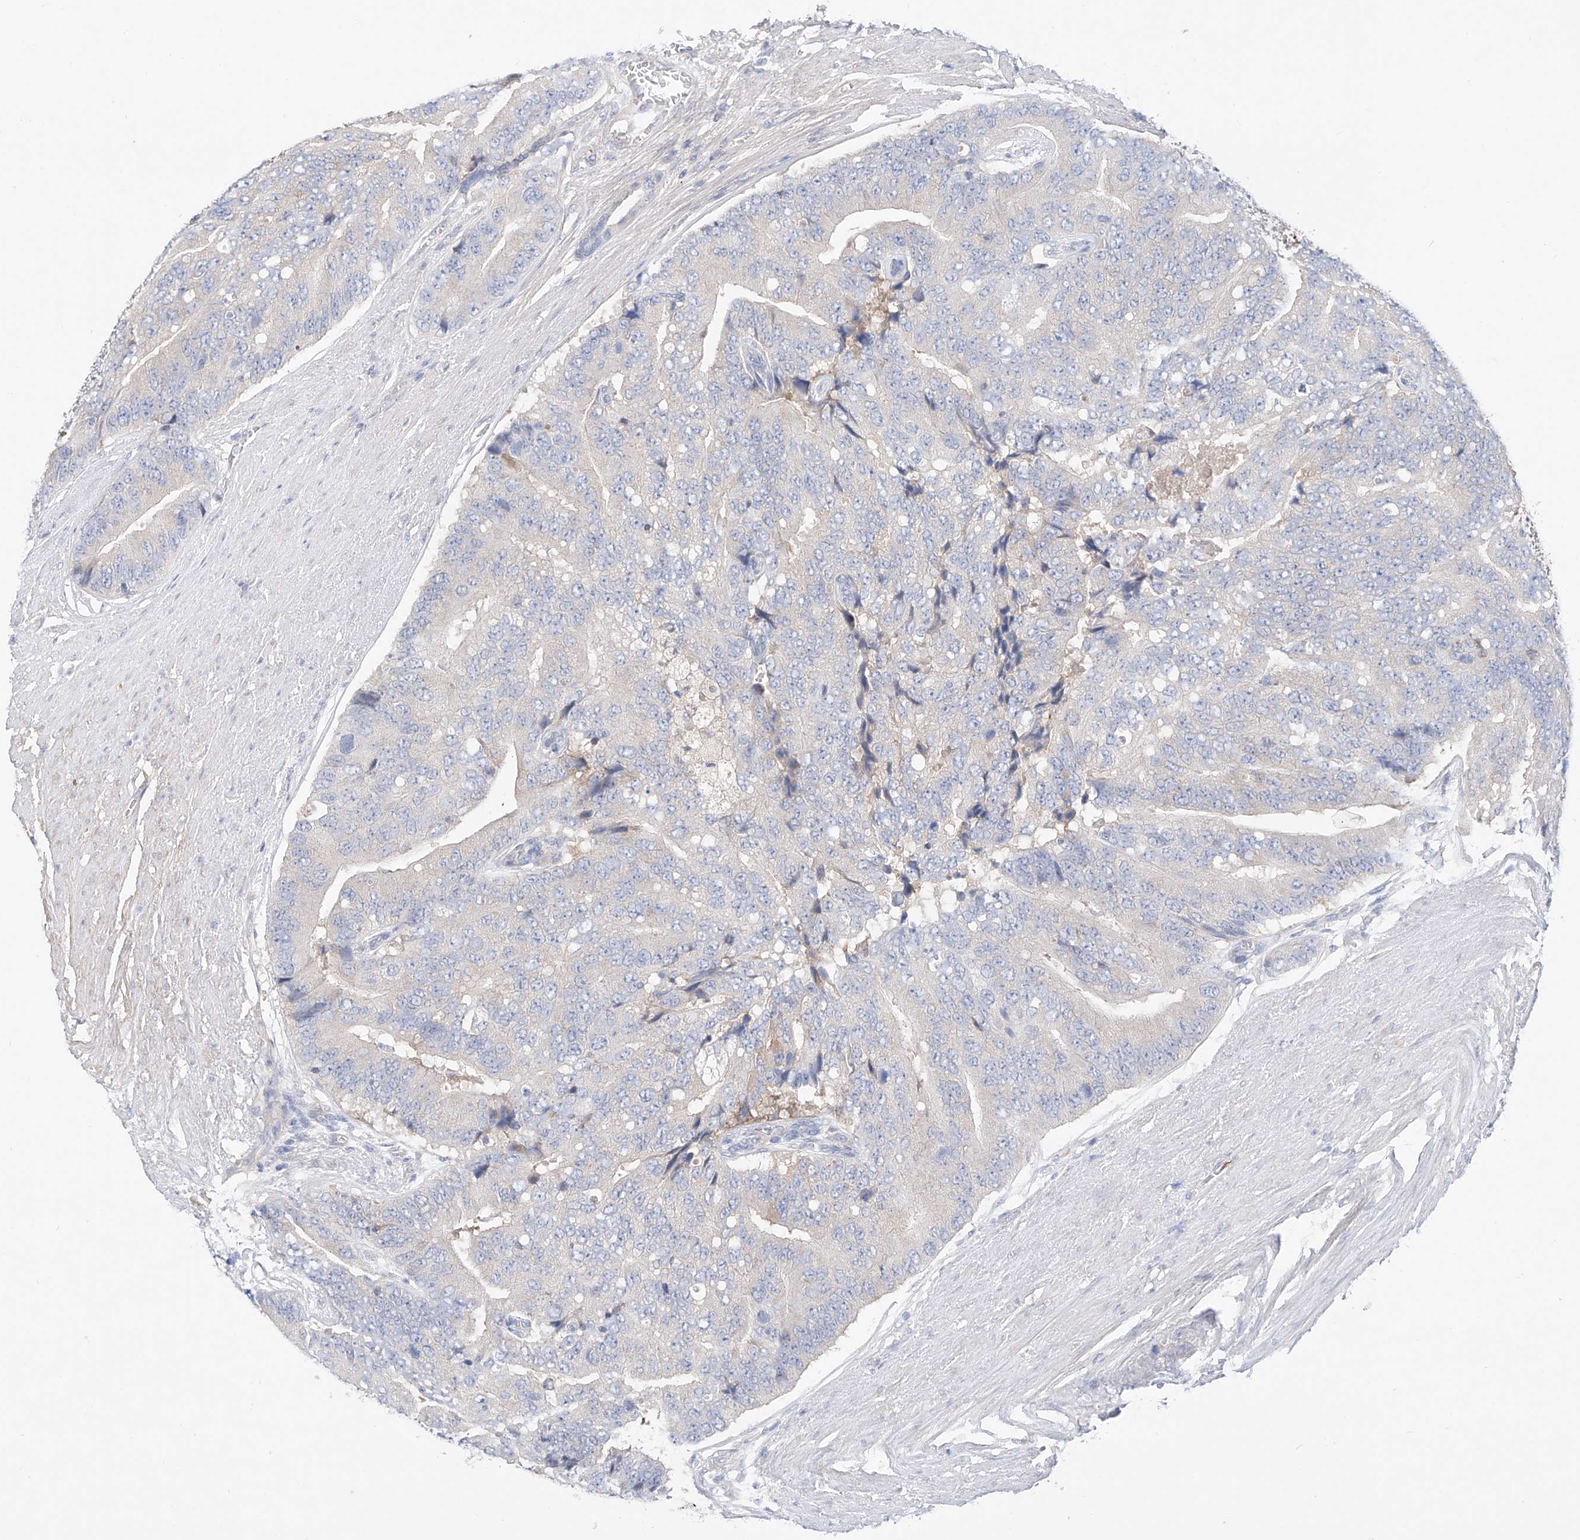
{"staining": {"intensity": "negative", "quantity": "none", "location": "none"}, "tissue": "prostate cancer", "cell_type": "Tumor cells", "image_type": "cancer", "snomed": [{"axis": "morphology", "description": "Adenocarcinoma, High grade"}, {"axis": "topography", "description": "Prostate"}], "caption": "An immunohistochemistry histopathology image of high-grade adenocarcinoma (prostate) is shown. There is no staining in tumor cells of high-grade adenocarcinoma (prostate). (Immunohistochemistry (ihc), brightfield microscopy, high magnification).", "gene": "PGGT1B", "patient": {"sex": "male", "age": 70}}